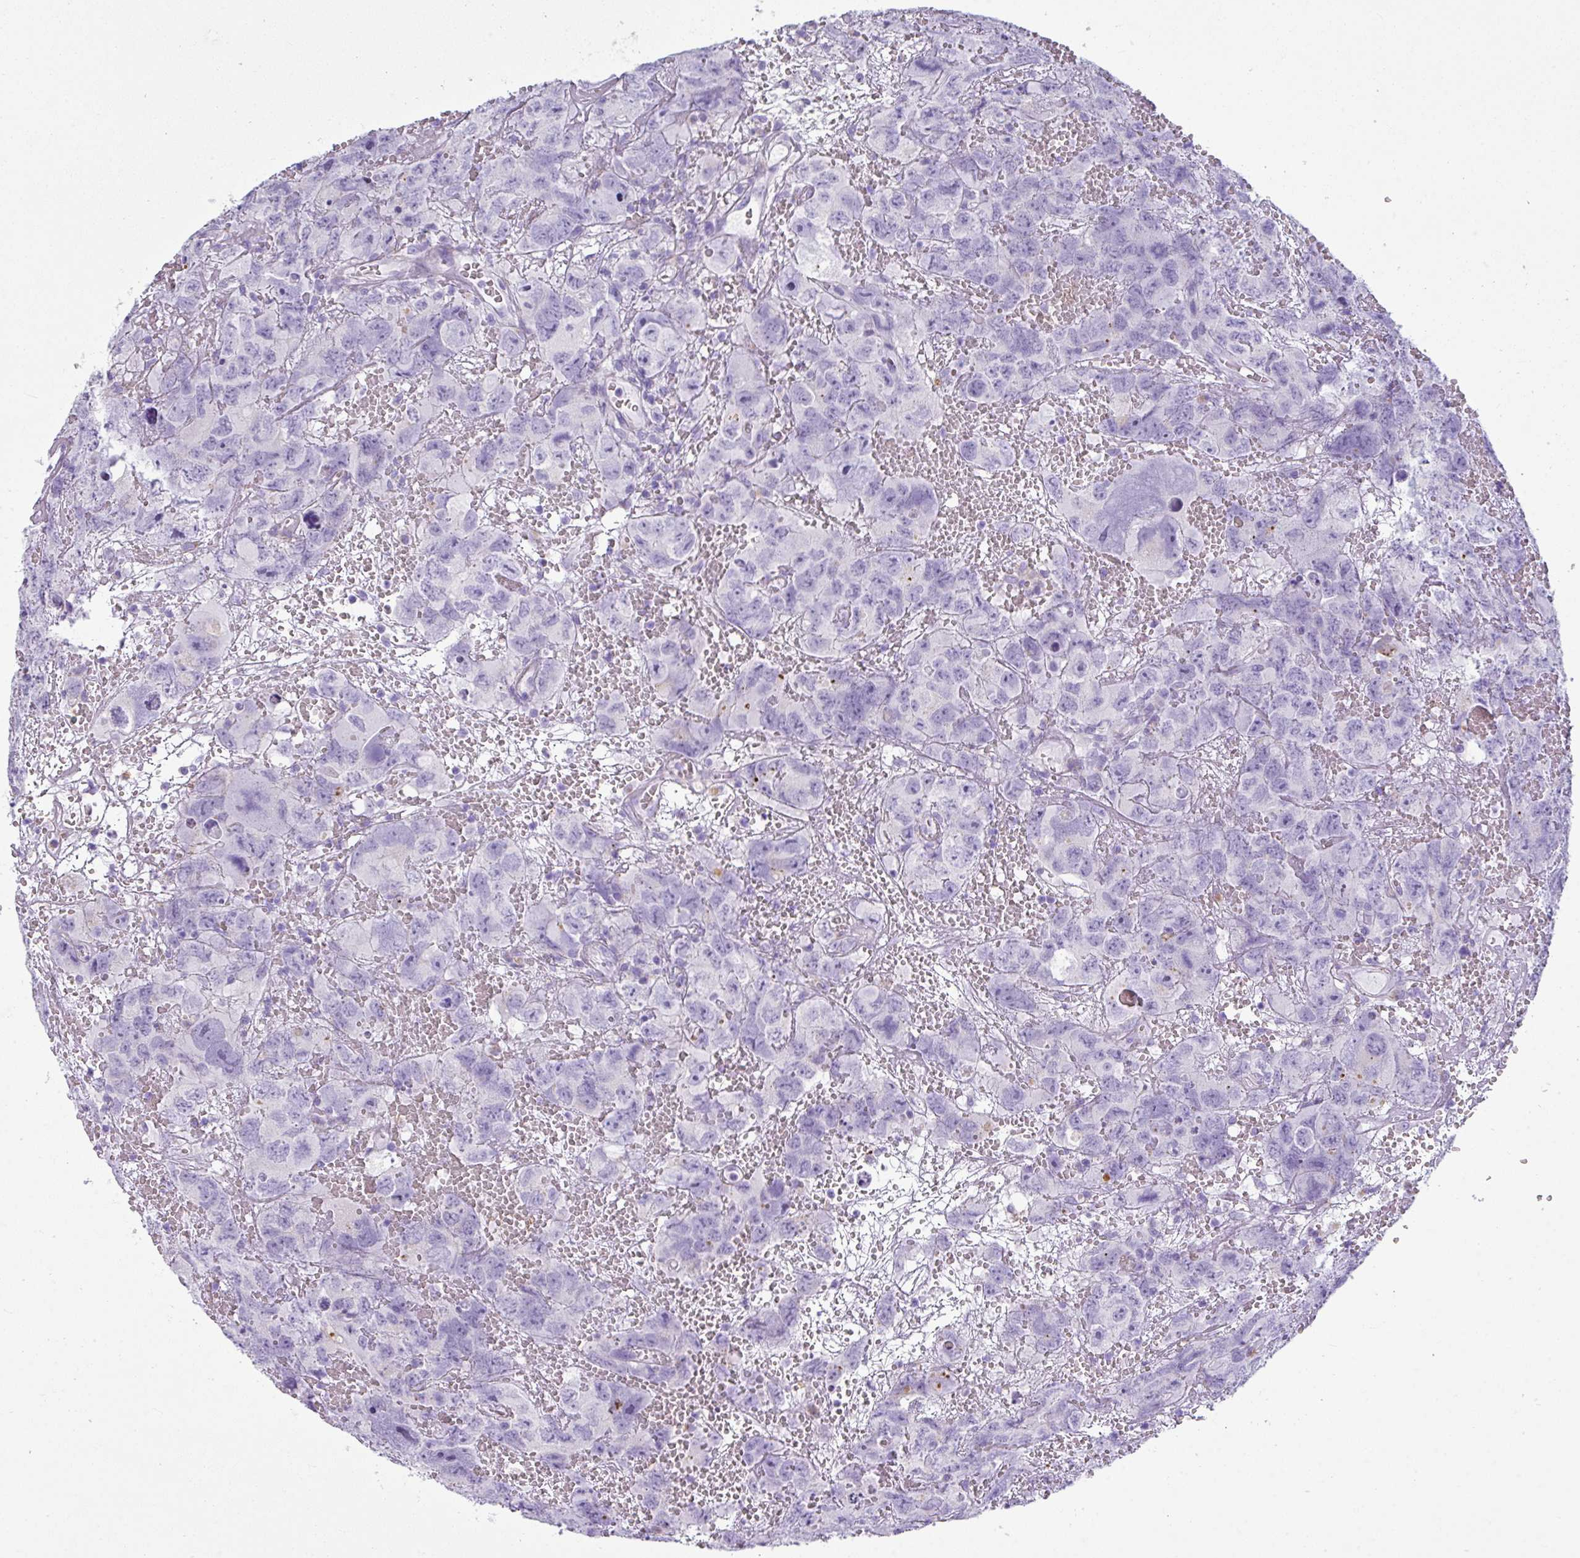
{"staining": {"intensity": "negative", "quantity": "none", "location": "none"}, "tissue": "testis cancer", "cell_type": "Tumor cells", "image_type": "cancer", "snomed": [{"axis": "morphology", "description": "Carcinoma, Embryonal, NOS"}, {"axis": "topography", "description": "Testis"}], "caption": "A high-resolution histopathology image shows immunohistochemistry staining of testis cancer, which demonstrates no significant expression in tumor cells.", "gene": "ZNF568", "patient": {"sex": "male", "age": 45}}